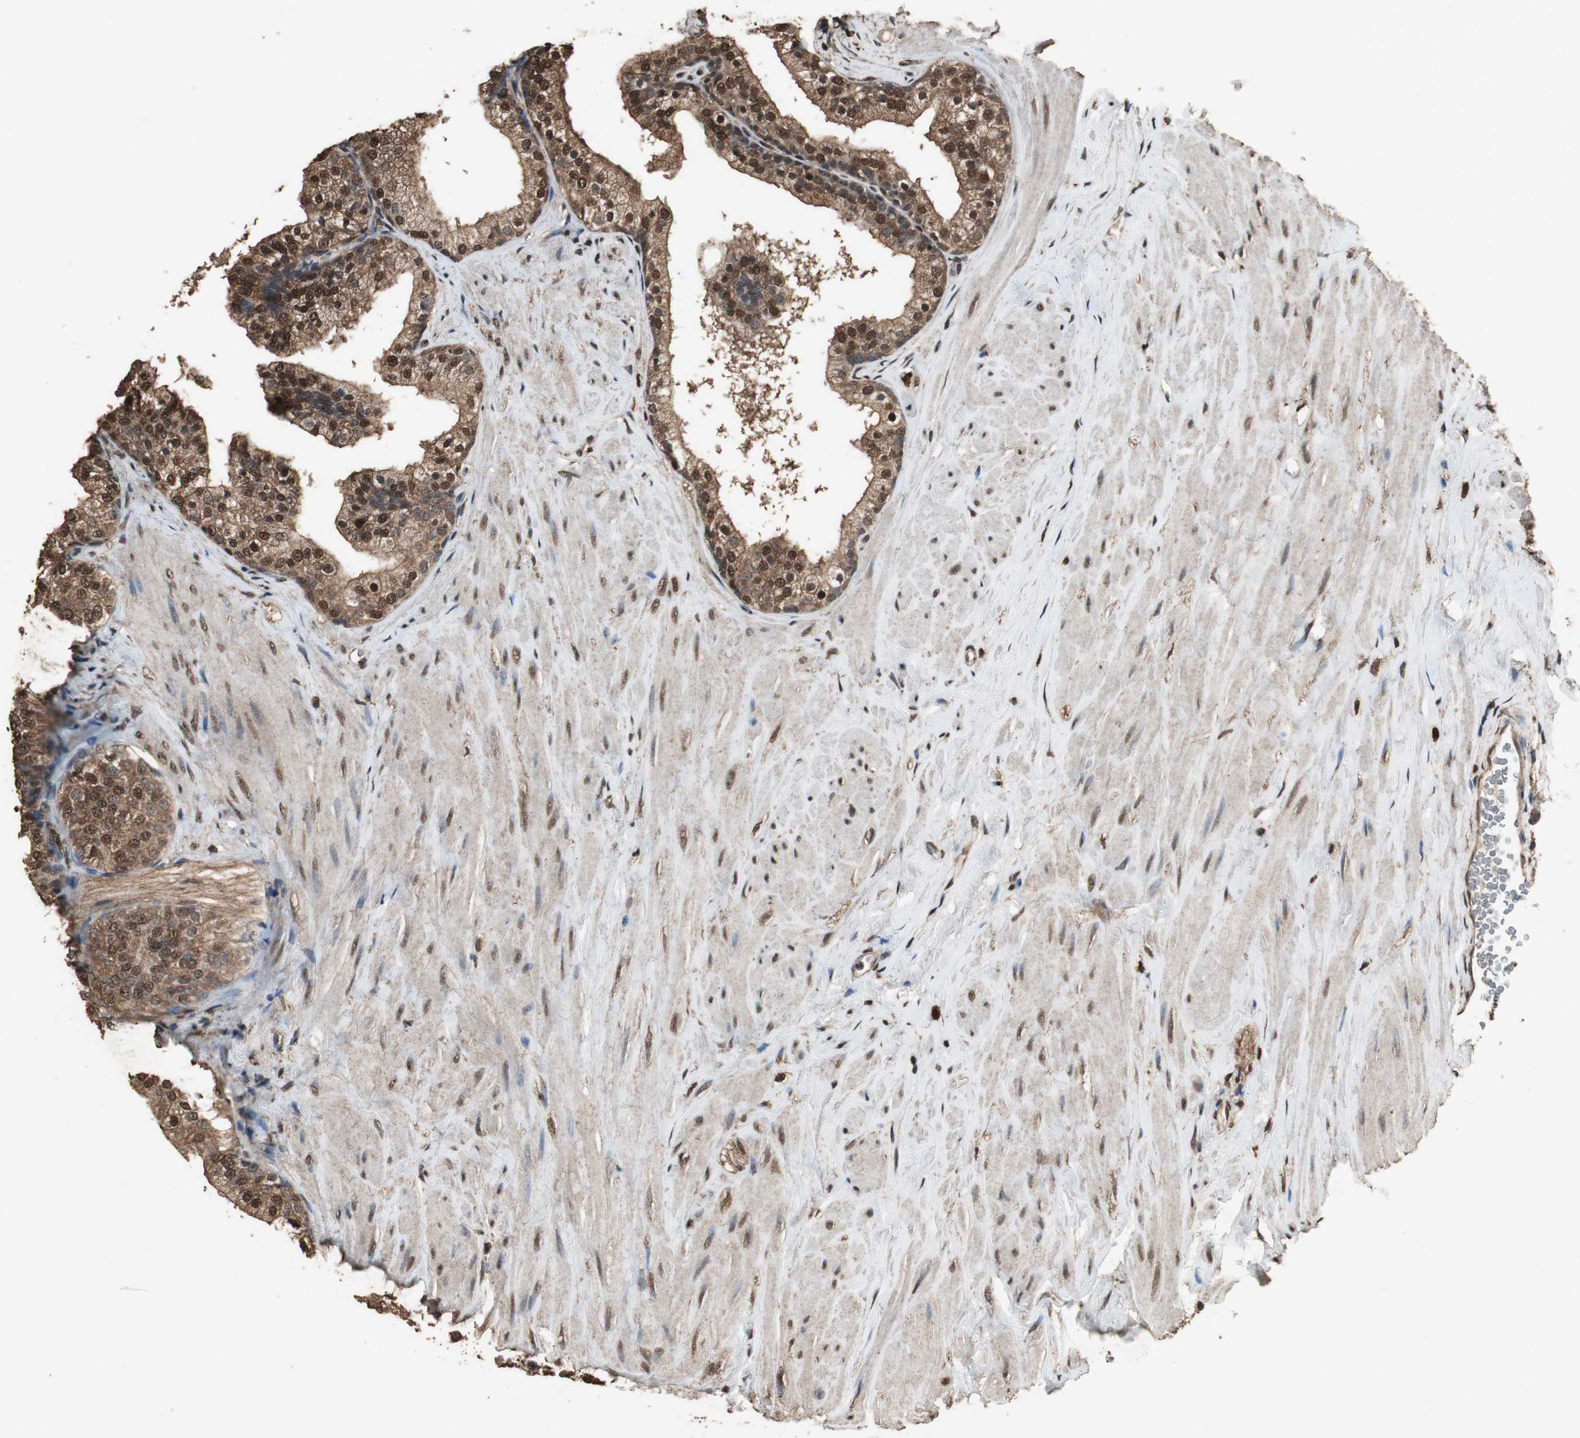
{"staining": {"intensity": "strong", "quantity": ">75%", "location": "cytoplasmic/membranous,nuclear"}, "tissue": "prostate", "cell_type": "Glandular cells", "image_type": "normal", "snomed": [{"axis": "morphology", "description": "Normal tissue, NOS"}, {"axis": "topography", "description": "Prostate"}], "caption": "DAB (3,3'-diaminobenzidine) immunohistochemical staining of benign prostate displays strong cytoplasmic/membranous,nuclear protein expression in approximately >75% of glandular cells. Nuclei are stained in blue.", "gene": "PPP1R13B", "patient": {"sex": "male", "age": 60}}